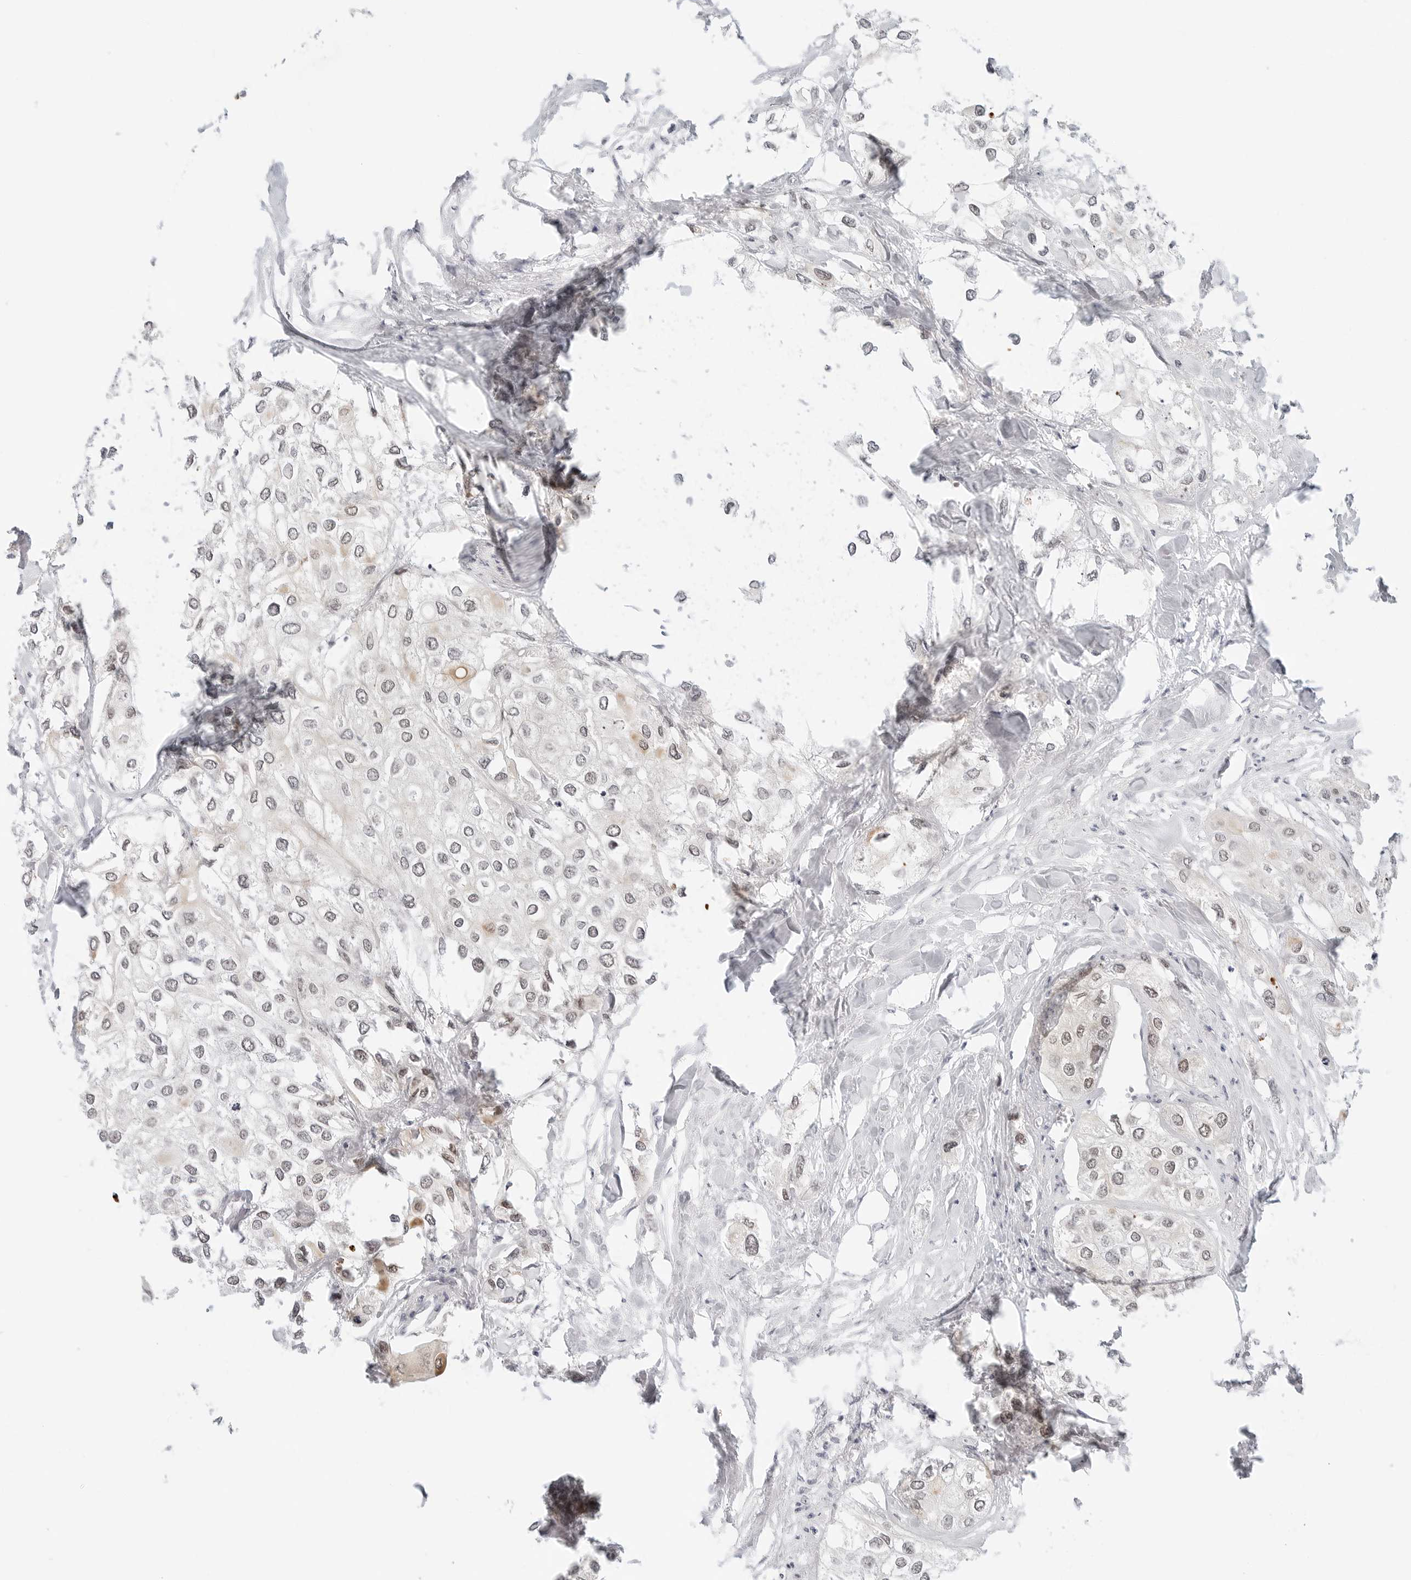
{"staining": {"intensity": "weak", "quantity": "<25%", "location": "nuclear"}, "tissue": "urothelial cancer", "cell_type": "Tumor cells", "image_type": "cancer", "snomed": [{"axis": "morphology", "description": "Urothelial carcinoma, High grade"}, {"axis": "topography", "description": "Urinary bladder"}], "caption": "Micrograph shows no protein expression in tumor cells of urothelial cancer tissue. (DAB IHC with hematoxylin counter stain).", "gene": "TSEN2", "patient": {"sex": "male", "age": 64}}